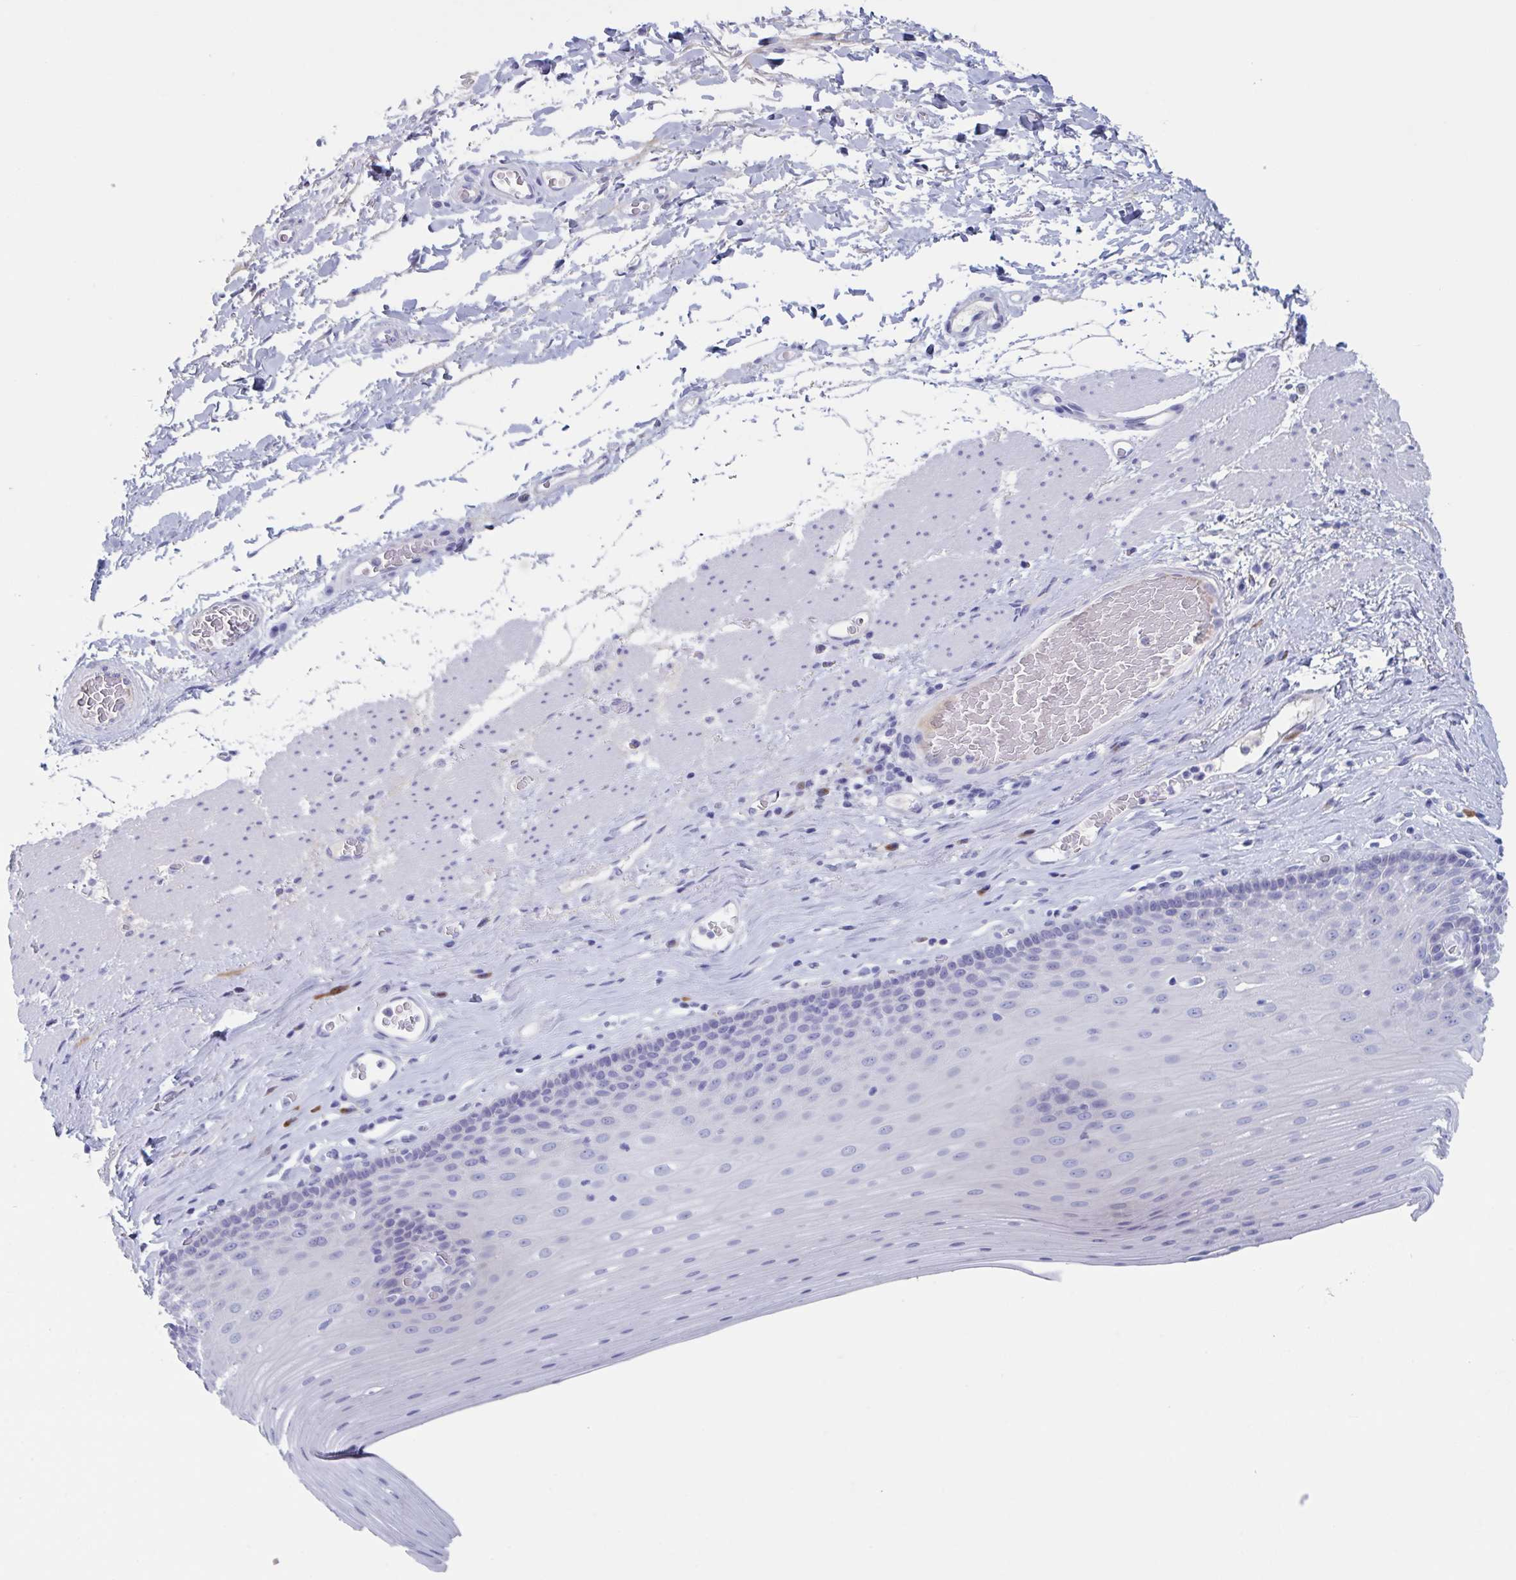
{"staining": {"intensity": "negative", "quantity": "none", "location": "none"}, "tissue": "esophagus", "cell_type": "Squamous epithelial cells", "image_type": "normal", "snomed": [{"axis": "morphology", "description": "Normal tissue, NOS"}, {"axis": "topography", "description": "Esophagus"}], "caption": "This is an immunohistochemistry histopathology image of normal esophagus. There is no staining in squamous epithelial cells.", "gene": "NT5C3B", "patient": {"sex": "male", "age": 62}}